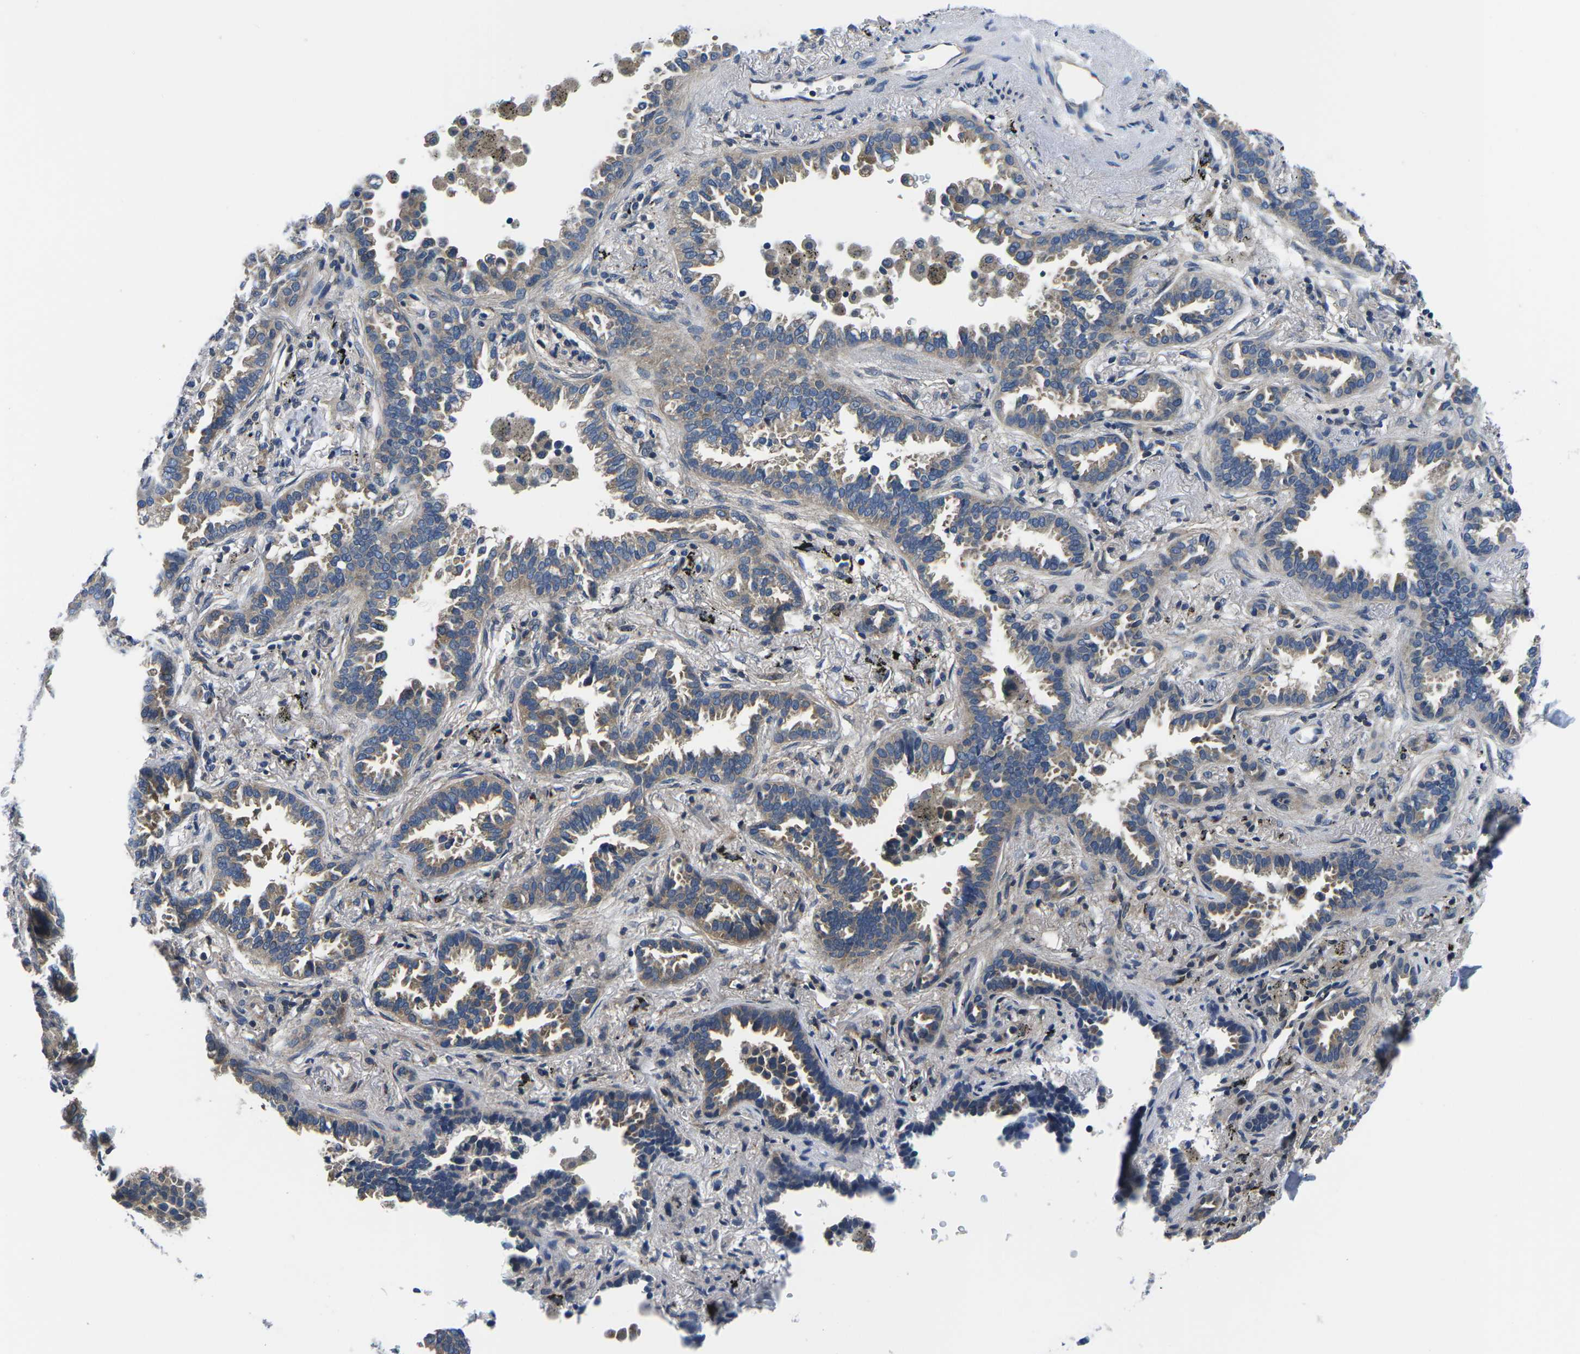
{"staining": {"intensity": "moderate", "quantity": ">75%", "location": "cytoplasmic/membranous"}, "tissue": "lung cancer", "cell_type": "Tumor cells", "image_type": "cancer", "snomed": [{"axis": "morphology", "description": "Normal tissue, NOS"}, {"axis": "morphology", "description": "Adenocarcinoma, NOS"}, {"axis": "topography", "description": "Lung"}], "caption": "IHC of lung cancer displays medium levels of moderate cytoplasmic/membranous expression in about >75% of tumor cells. IHC stains the protein of interest in brown and the nuclei are stained blue.", "gene": "GSK3B", "patient": {"sex": "male", "age": 59}}